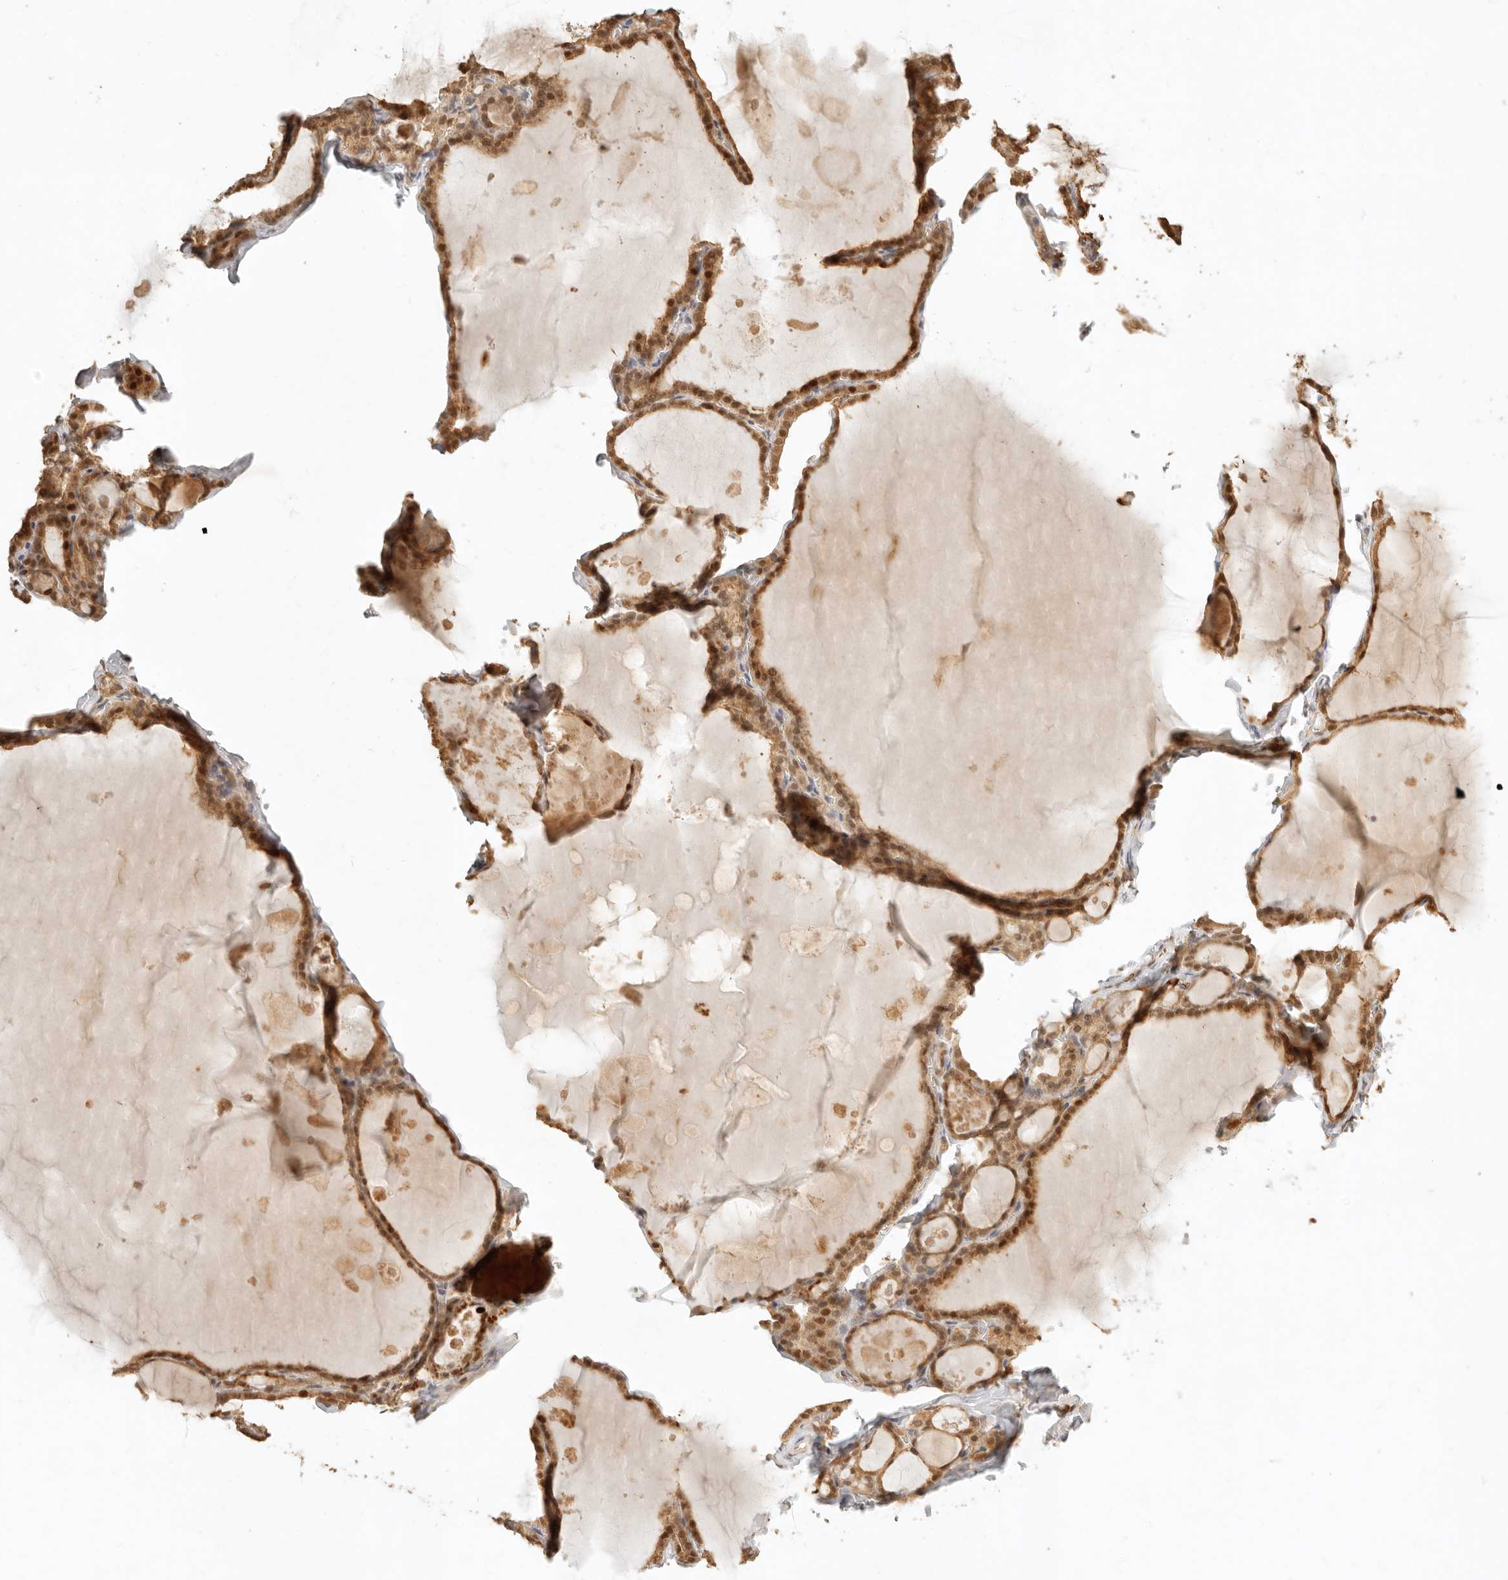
{"staining": {"intensity": "moderate", "quantity": ">75%", "location": "cytoplasmic/membranous,nuclear"}, "tissue": "thyroid gland", "cell_type": "Glandular cells", "image_type": "normal", "snomed": [{"axis": "morphology", "description": "Normal tissue, NOS"}, {"axis": "topography", "description": "Thyroid gland"}], "caption": "An immunohistochemistry histopathology image of unremarkable tissue is shown. Protein staining in brown highlights moderate cytoplasmic/membranous,nuclear positivity in thyroid gland within glandular cells.", "gene": "KIF2B", "patient": {"sex": "male", "age": 56}}